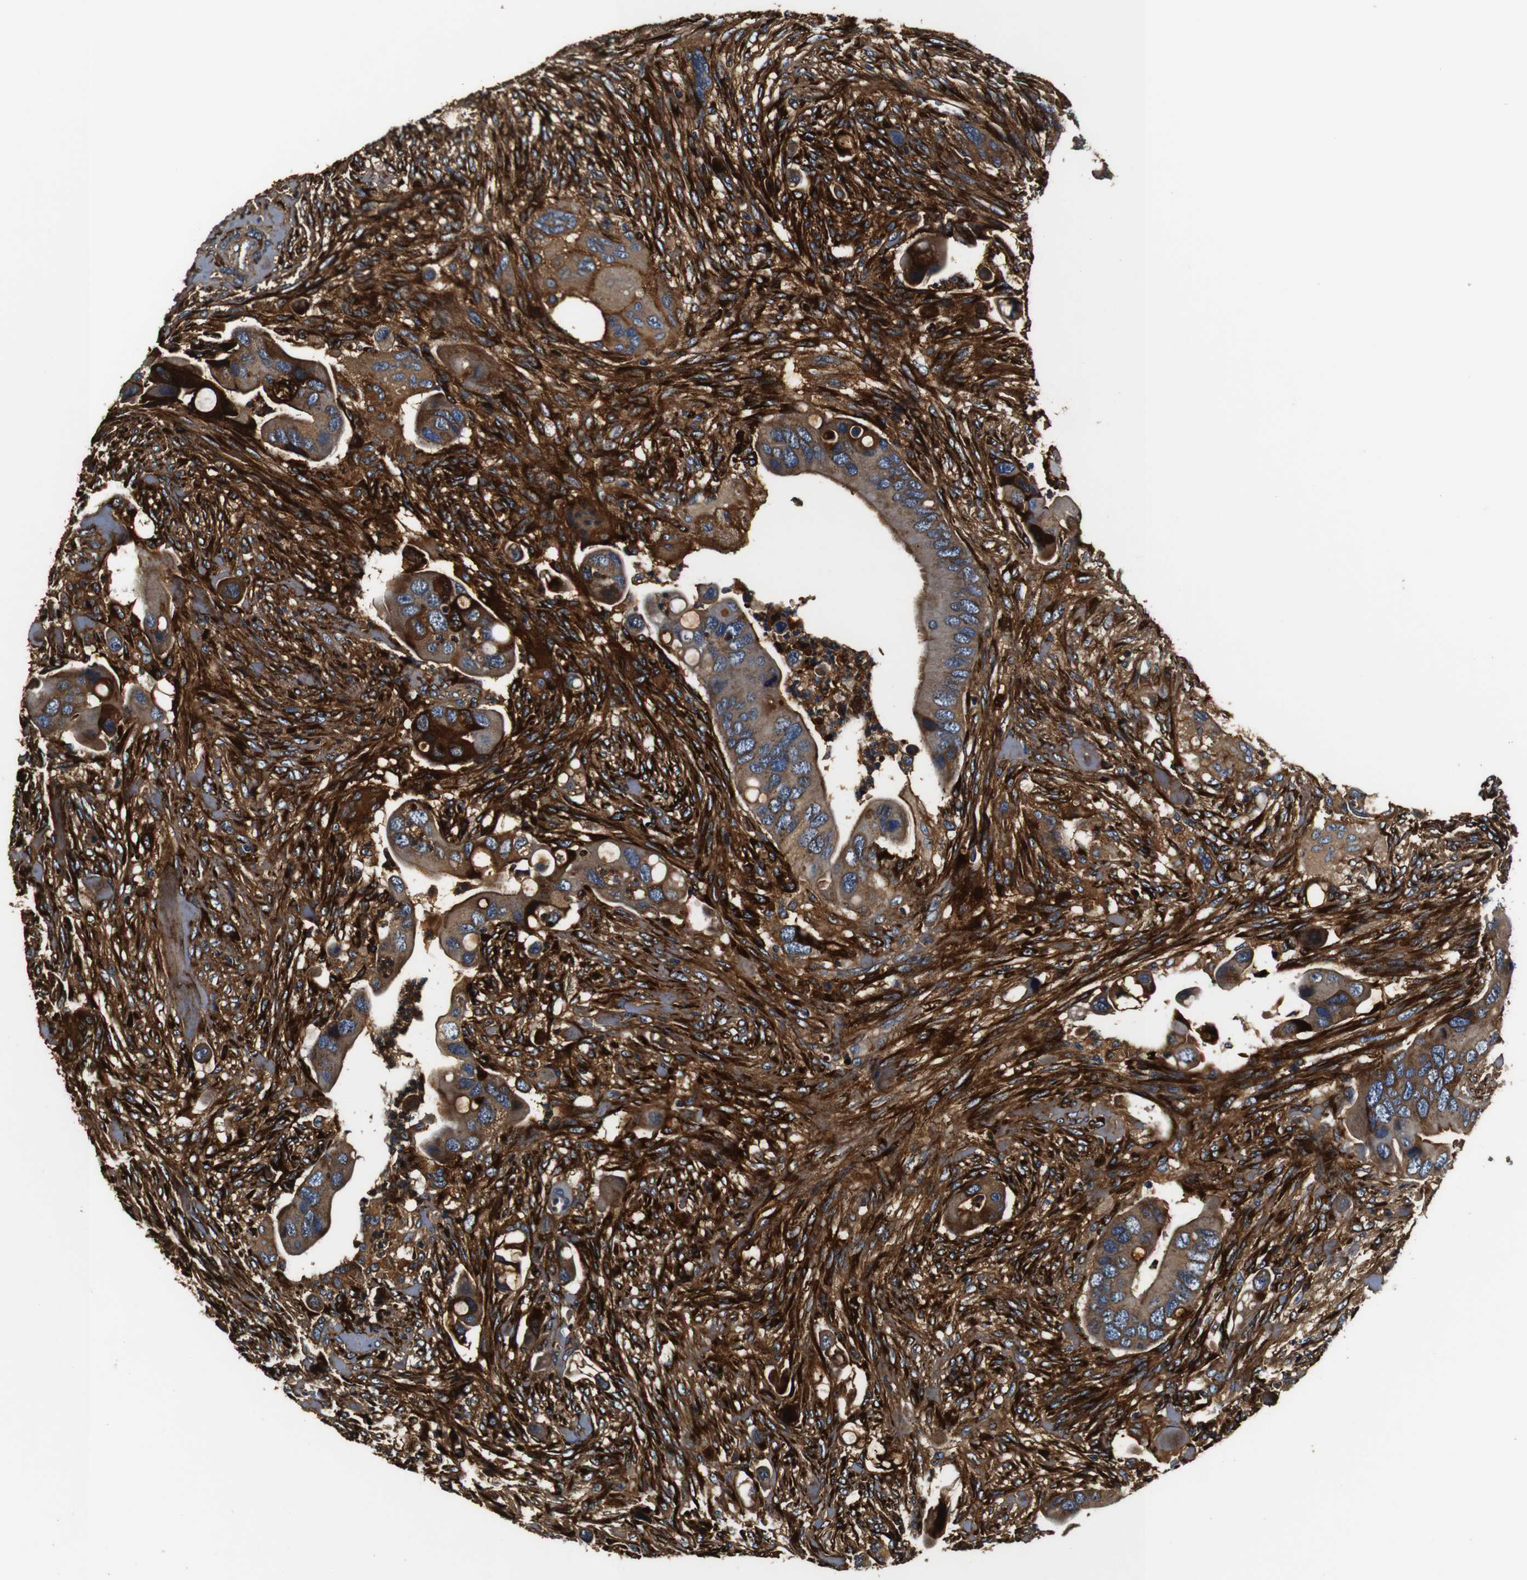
{"staining": {"intensity": "moderate", "quantity": ">75%", "location": "cytoplasmic/membranous"}, "tissue": "colorectal cancer", "cell_type": "Tumor cells", "image_type": "cancer", "snomed": [{"axis": "morphology", "description": "Adenocarcinoma, NOS"}, {"axis": "topography", "description": "Rectum"}], "caption": "Protein expression analysis of colorectal adenocarcinoma displays moderate cytoplasmic/membranous staining in about >75% of tumor cells.", "gene": "COL1A1", "patient": {"sex": "female", "age": 57}}